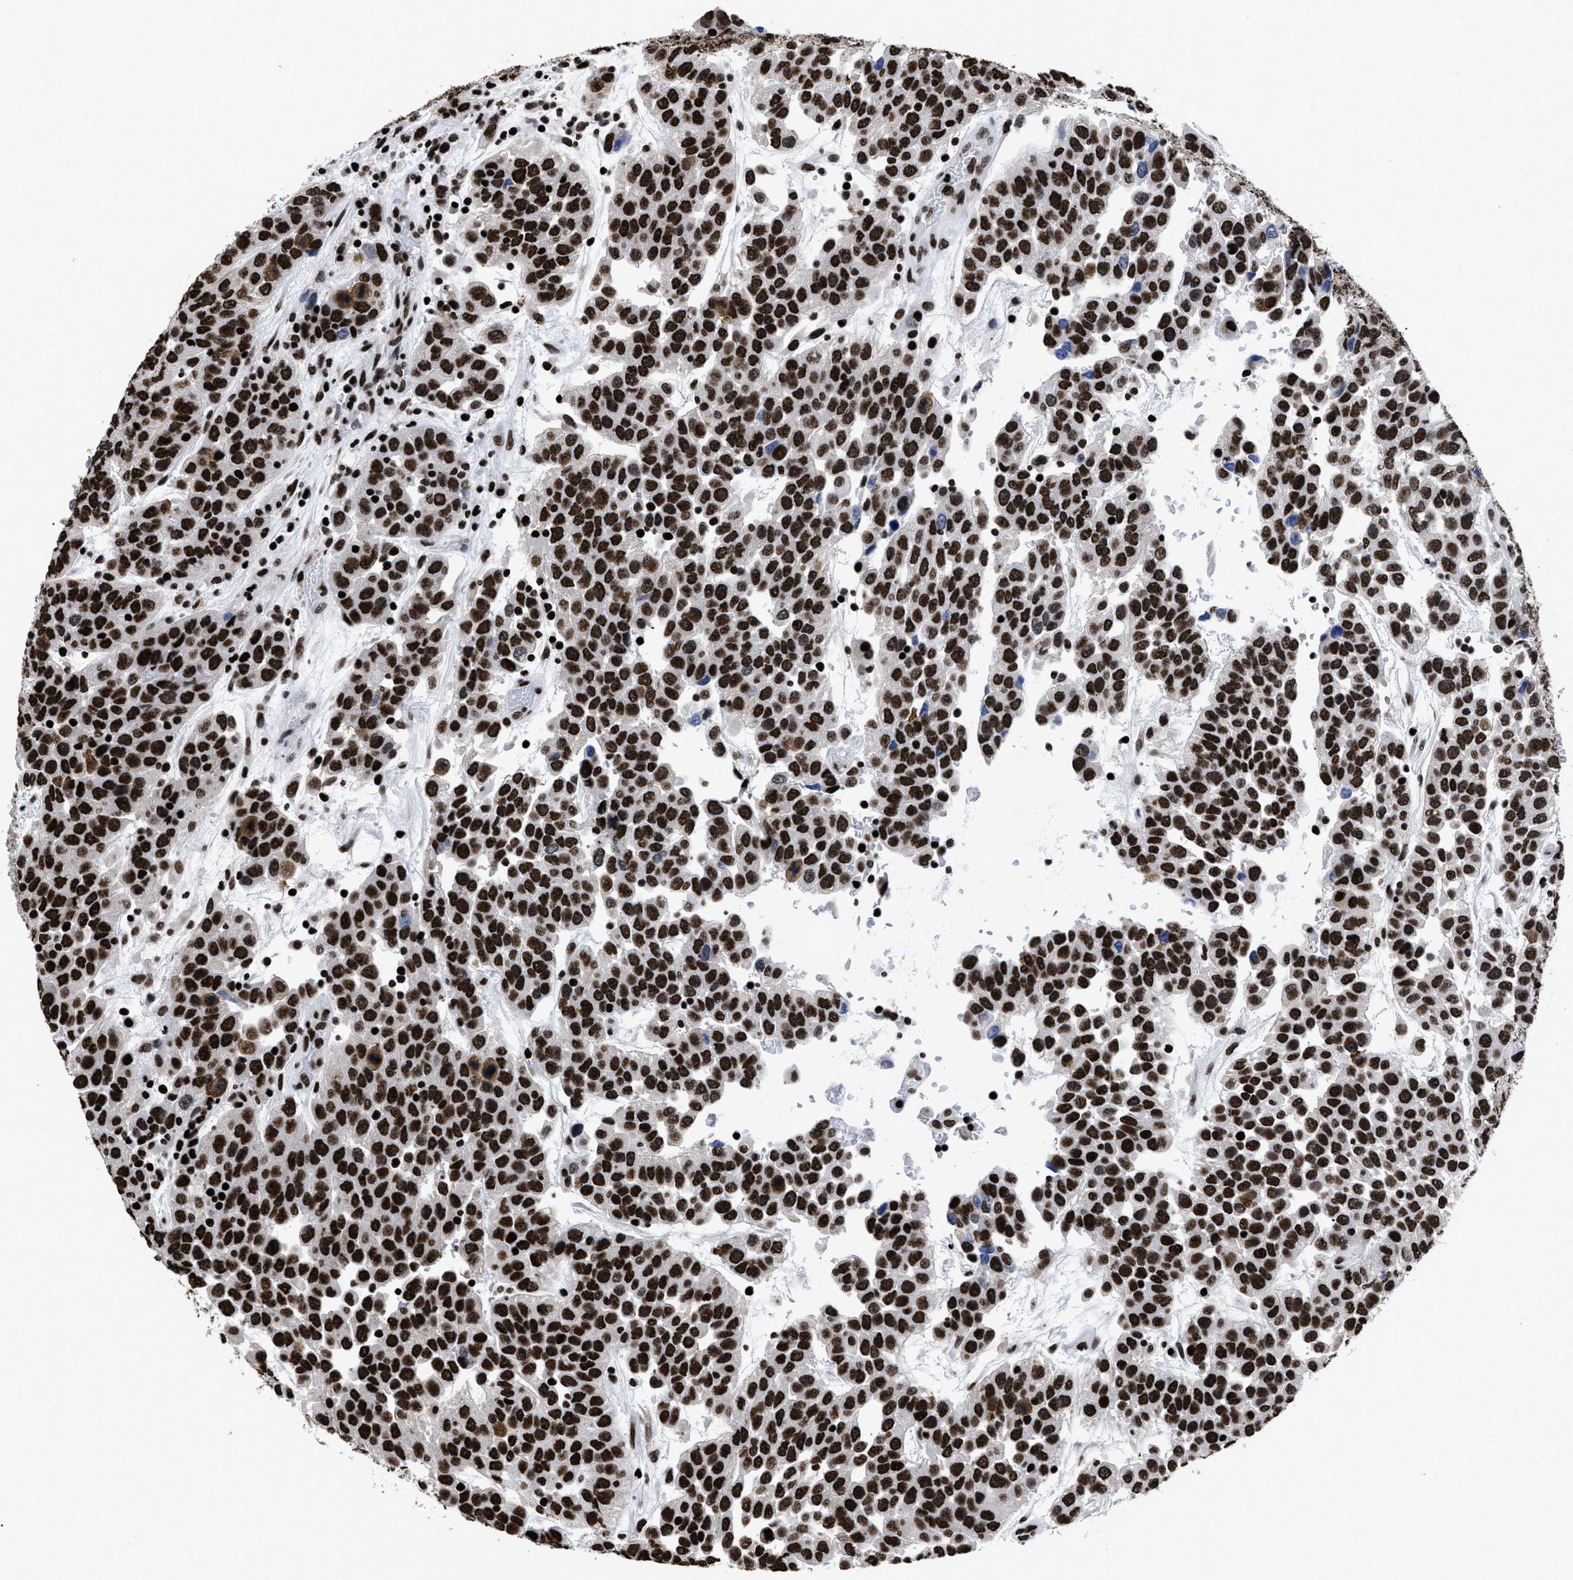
{"staining": {"intensity": "strong", "quantity": ">75%", "location": "nuclear"}, "tissue": "urothelial cancer", "cell_type": "Tumor cells", "image_type": "cancer", "snomed": [{"axis": "morphology", "description": "Urothelial carcinoma, High grade"}, {"axis": "topography", "description": "Urinary bladder"}], "caption": "Immunohistochemistry (IHC) (DAB (3,3'-diaminobenzidine)) staining of high-grade urothelial carcinoma shows strong nuclear protein staining in about >75% of tumor cells.", "gene": "CALHM3", "patient": {"sex": "female", "age": 80}}